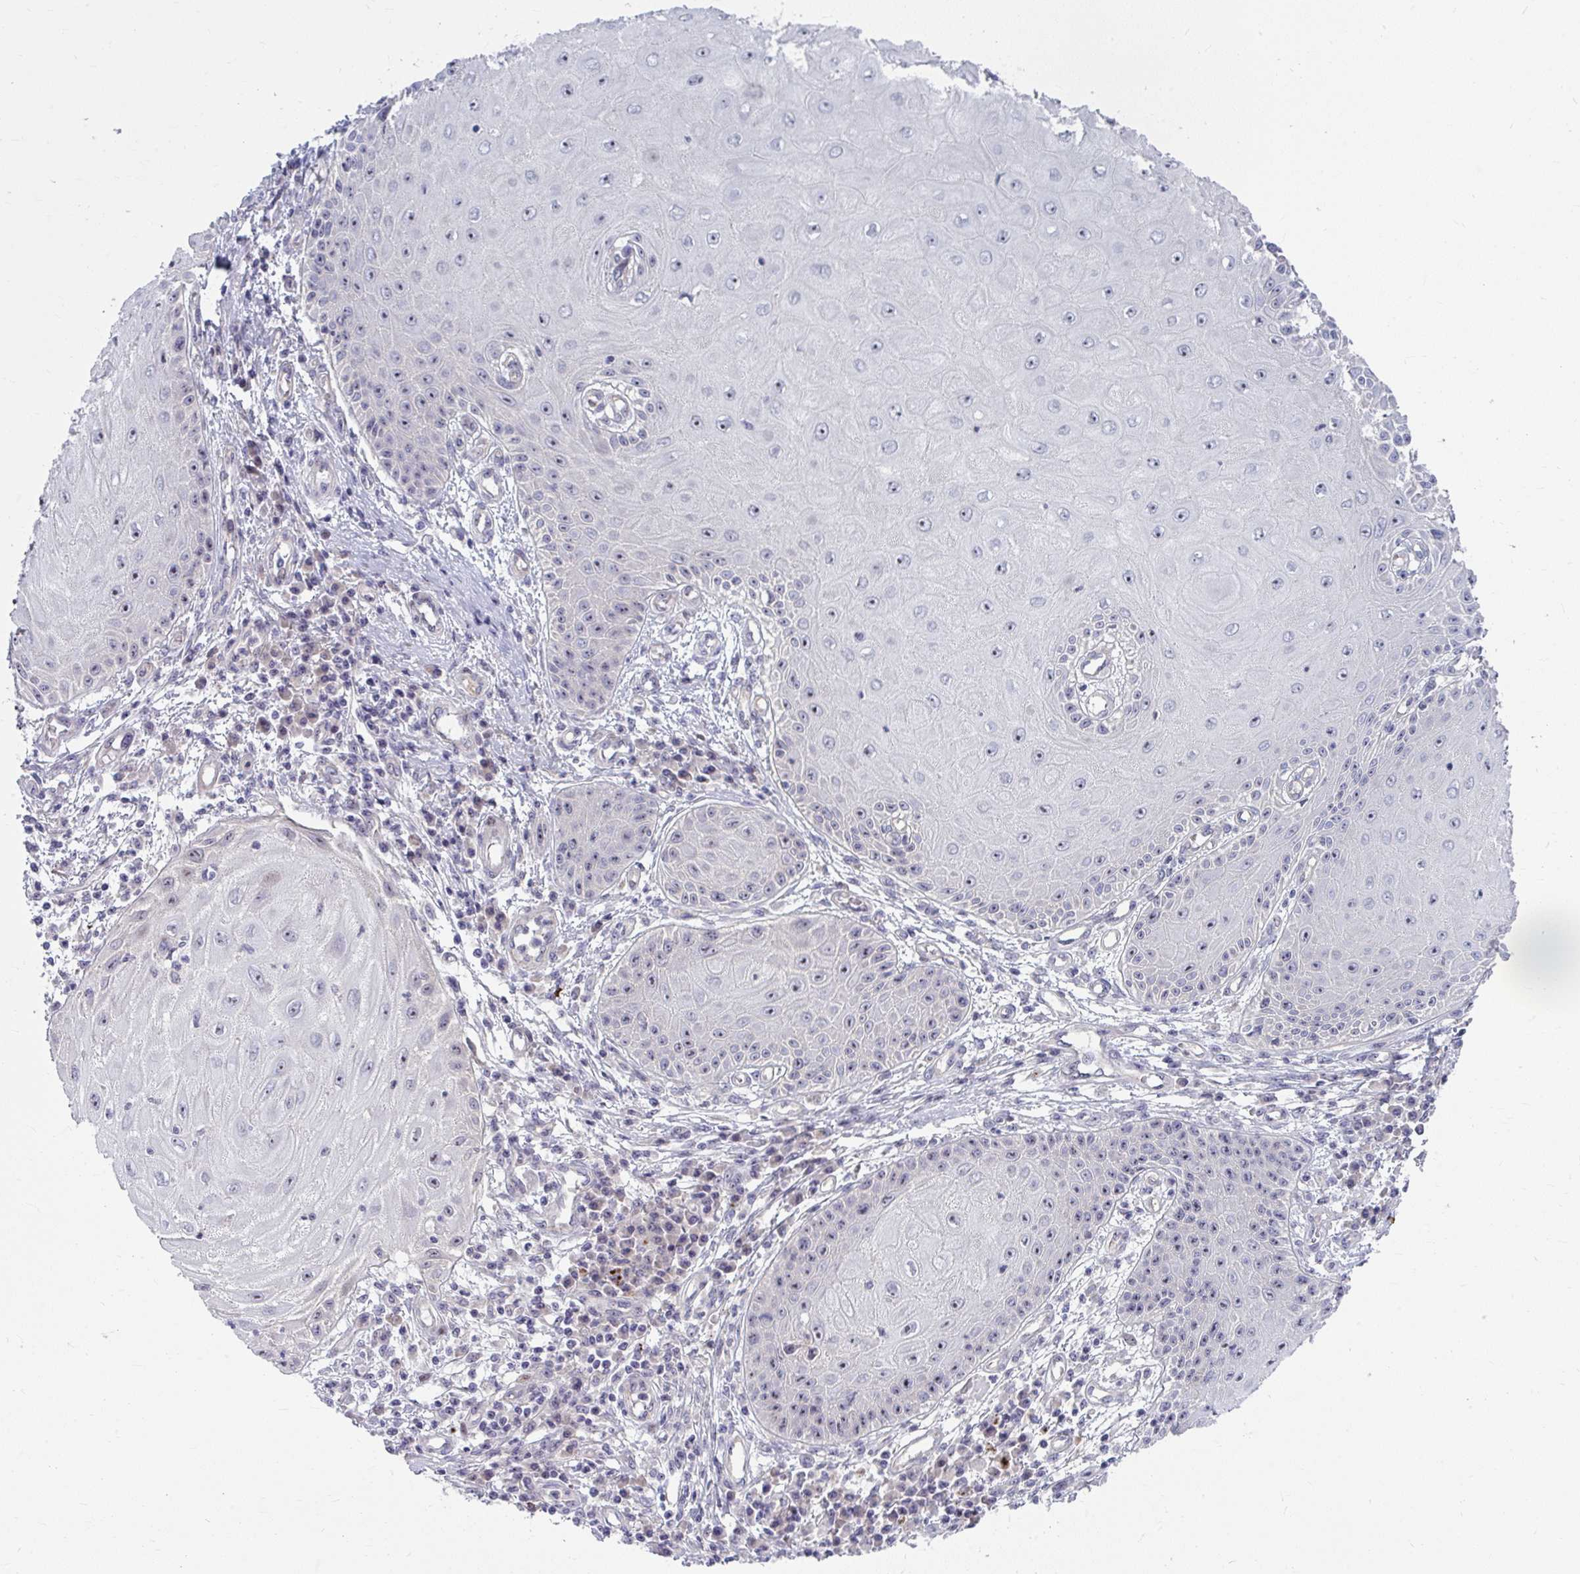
{"staining": {"intensity": "negative", "quantity": "none", "location": "none"}, "tissue": "skin cancer", "cell_type": "Tumor cells", "image_type": "cancer", "snomed": [{"axis": "morphology", "description": "Squamous cell carcinoma, NOS"}, {"axis": "topography", "description": "Skin"}, {"axis": "topography", "description": "Vulva"}], "caption": "There is no significant positivity in tumor cells of skin squamous cell carcinoma.", "gene": "MUS81", "patient": {"sex": "female", "age": 44}}